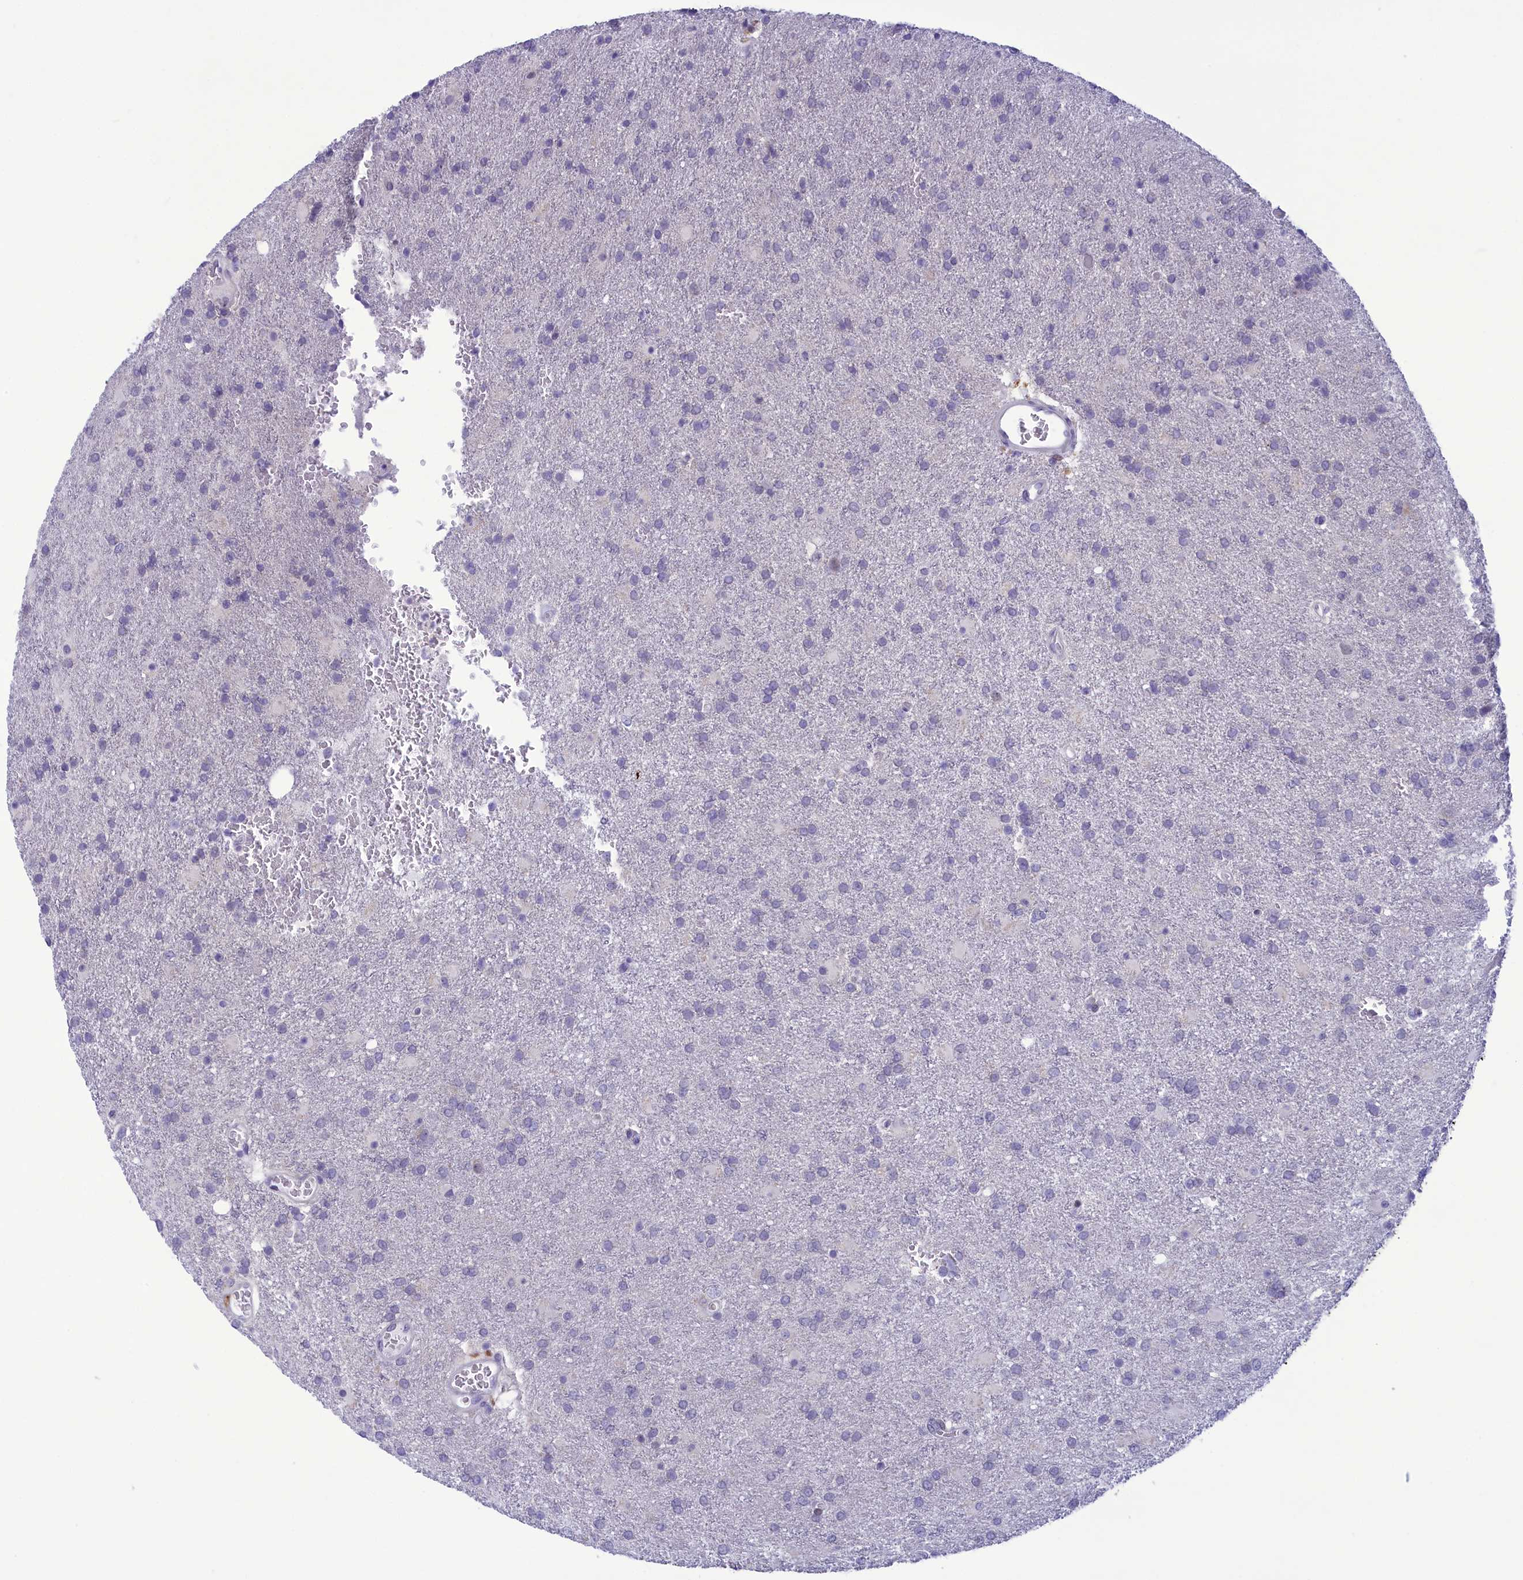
{"staining": {"intensity": "negative", "quantity": "none", "location": "none"}, "tissue": "glioma", "cell_type": "Tumor cells", "image_type": "cancer", "snomed": [{"axis": "morphology", "description": "Glioma, malignant, High grade"}, {"axis": "topography", "description": "Brain"}], "caption": "DAB (3,3'-diaminobenzidine) immunohistochemical staining of human malignant high-grade glioma displays no significant staining in tumor cells.", "gene": "CORO2A", "patient": {"sex": "female", "age": 74}}